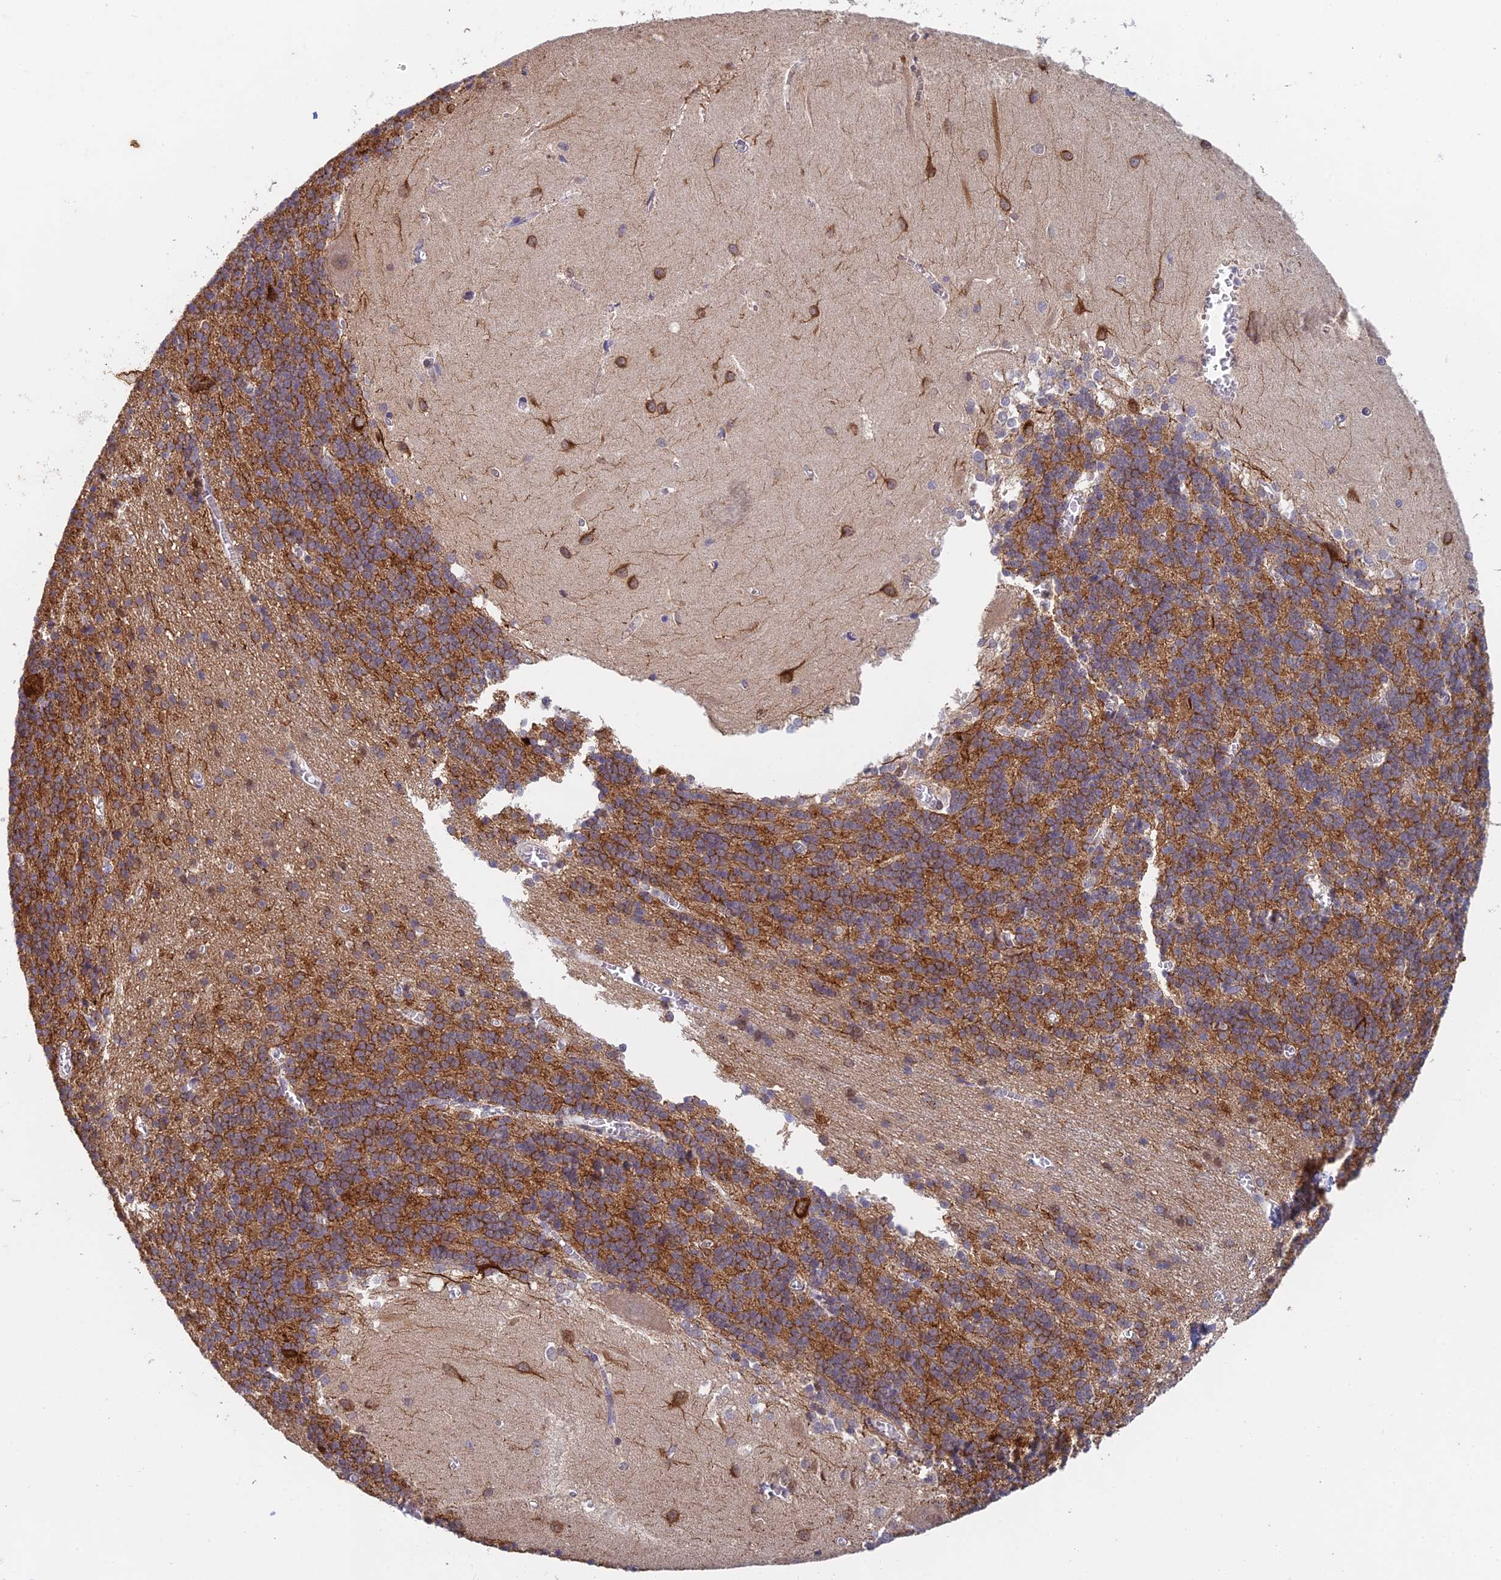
{"staining": {"intensity": "moderate", "quantity": "25%-75%", "location": "cytoplasmic/membranous"}, "tissue": "cerebellum", "cell_type": "Cells in granular layer", "image_type": "normal", "snomed": [{"axis": "morphology", "description": "Normal tissue, NOS"}, {"axis": "topography", "description": "Cerebellum"}], "caption": "A histopathology image showing moderate cytoplasmic/membranous positivity in about 25%-75% of cells in granular layer in benign cerebellum, as visualized by brown immunohistochemical staining.", "gene": "MRPL17", "patient": {"sex": "male", "age": 37}}